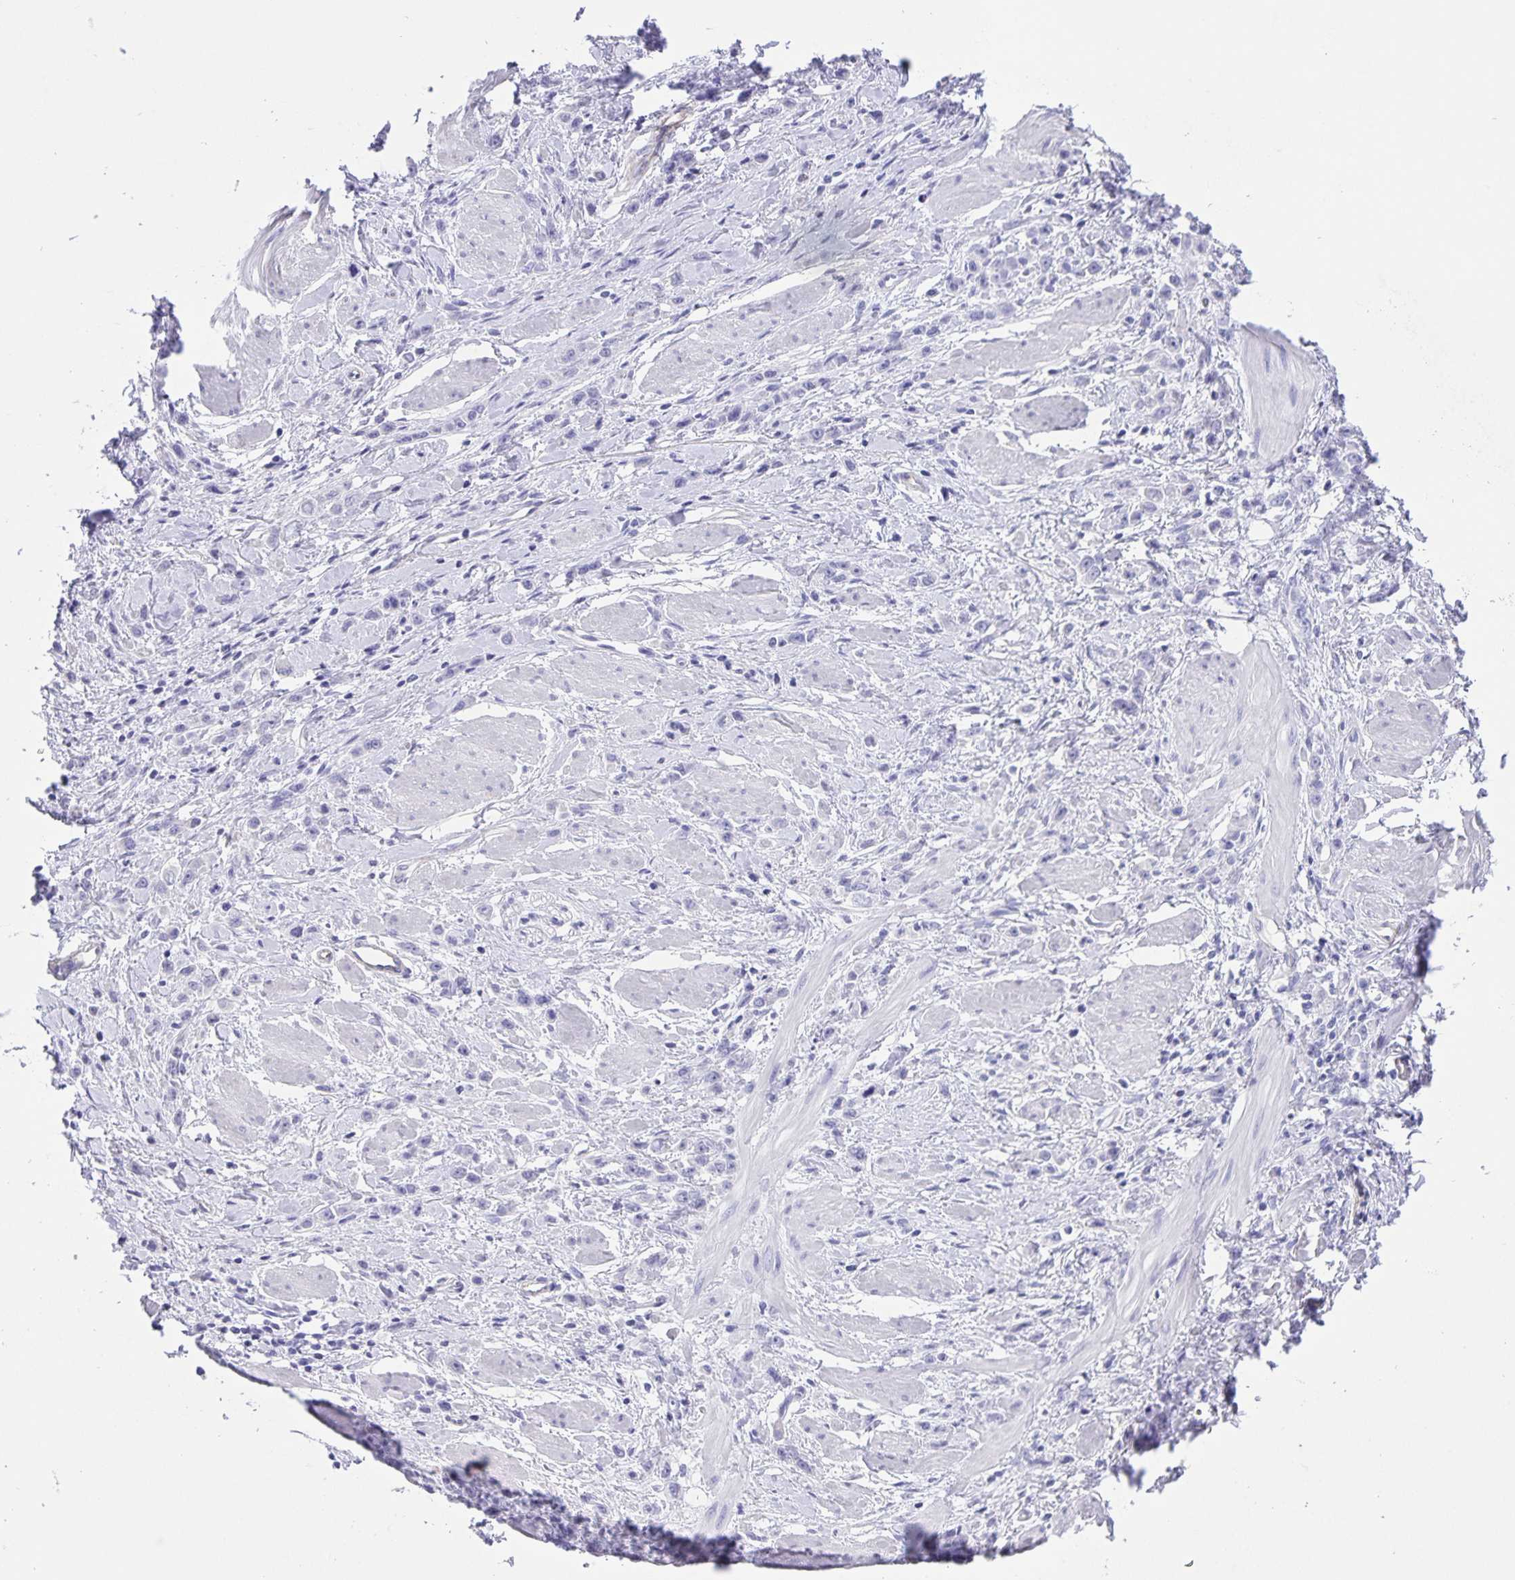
{"staining": {"intensity": "negative", "quantity": "none", "location": "none"}, "tissue": "stomach cancer", "cell_type": "Tumor cells", "image_type": "cancer", "snomed": [{"axis": "morphology", "description": "Adenocarcinoma, NOS"}, {"axis": "topography", "description": "Stomach"}], "caption": "An immunohistochemistry (IHC) histopathology image of stomach cancer is shown. There is no staining in tumor cells of stomach cancer.", "gene": "UBQLN3", "patient": {"sex": "male", "age": 47}}